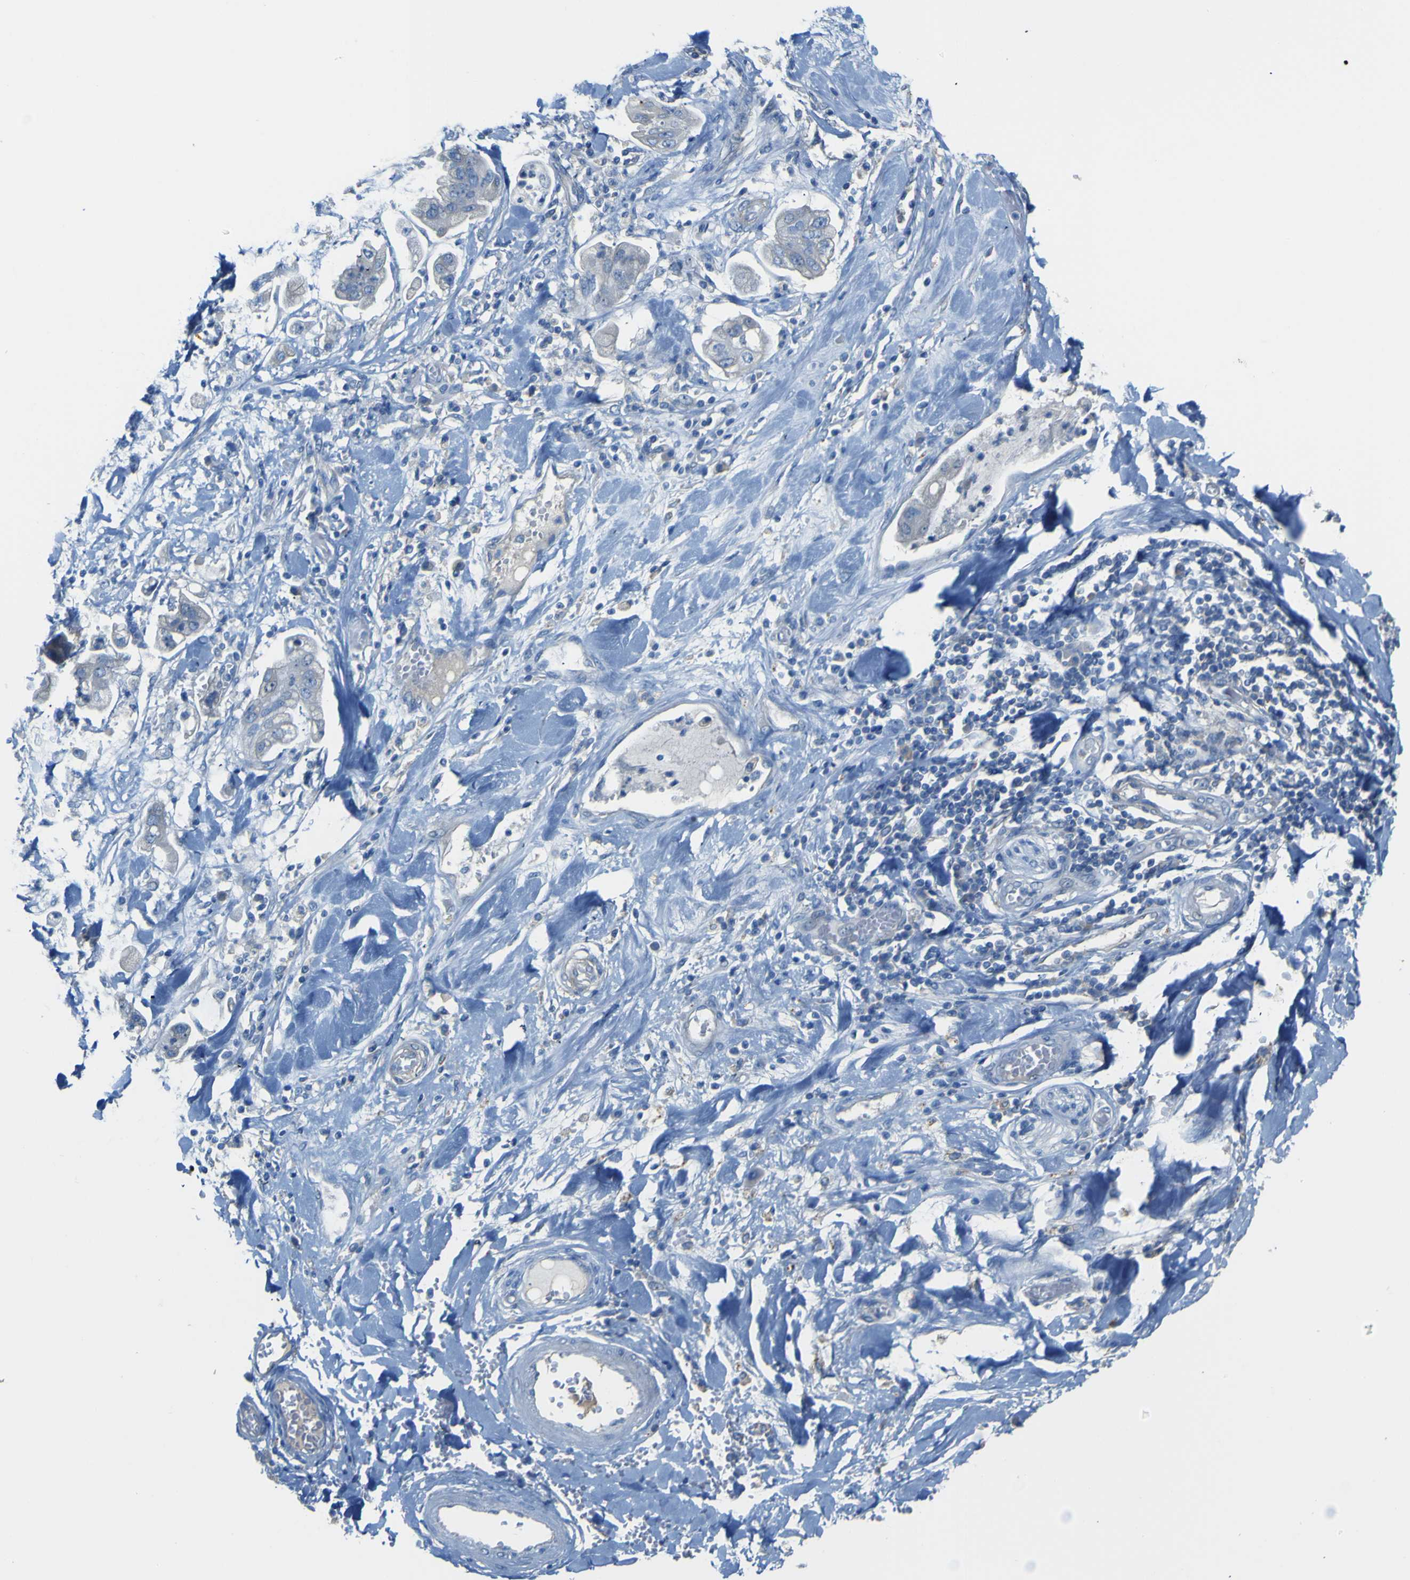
{"staining": {"intensity": "negative", "quantity": "none", "location": "none"}, "tissue": "stomach cancer", "cell_type": "Tumor cells", "image_type": "cancer", "snomed": [{"axis": "morphology", "description": "Adenocarcinoma, NOS"}, {"axis": "topography", "description": "Stomach"}], "caption": "This photomicrograph is of stomach cancer stained with IHC to label a protein in brown with the nuclei are counter-stained blue. There is no staining in tumor cells.", "gene": "ADGRA2", "patient": {"sex": "male", "age": 62}}